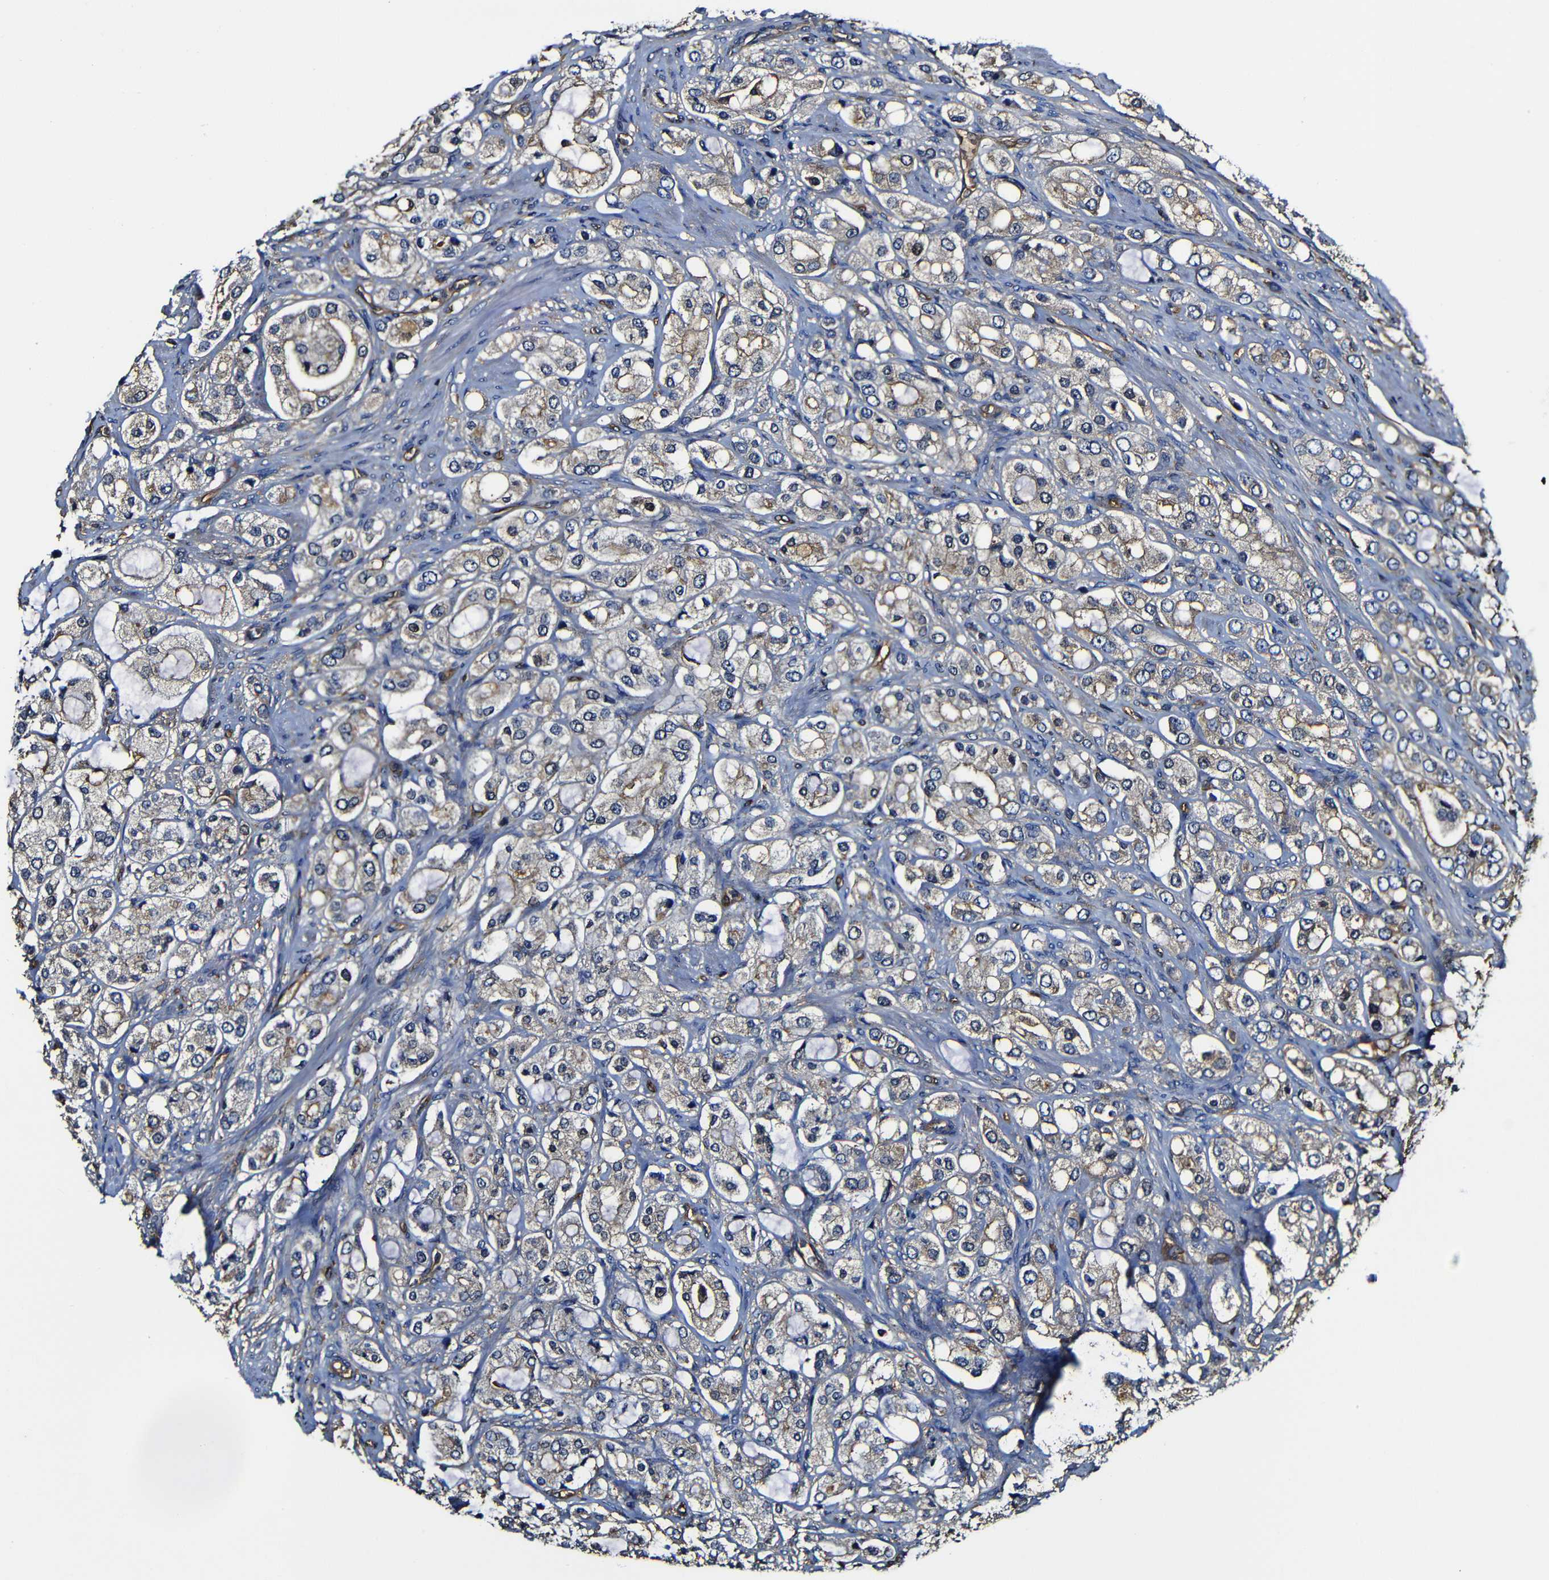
{"staining": {"intensity": "weak", "quantity": "25%-75%", "location": "cytoplasmic/membranous"}, "tissue": "prostate cancer", "cell_type": "Tumor cells", "image_type": "cancer", "snomed": [{"axis": "morphology", "description": "Adenocarcinoma, High grade"}, {"axis": "topography", "description": "Prostate"}], "caption": "Protein staining of prostate adenocarcinoma (high-grade) tissue displays weak cytoplasmic/membranous positivity in about 25%-75% of tumor cells.", "gene": "MSN", "patient": {"sex": "male", "age": 65}}